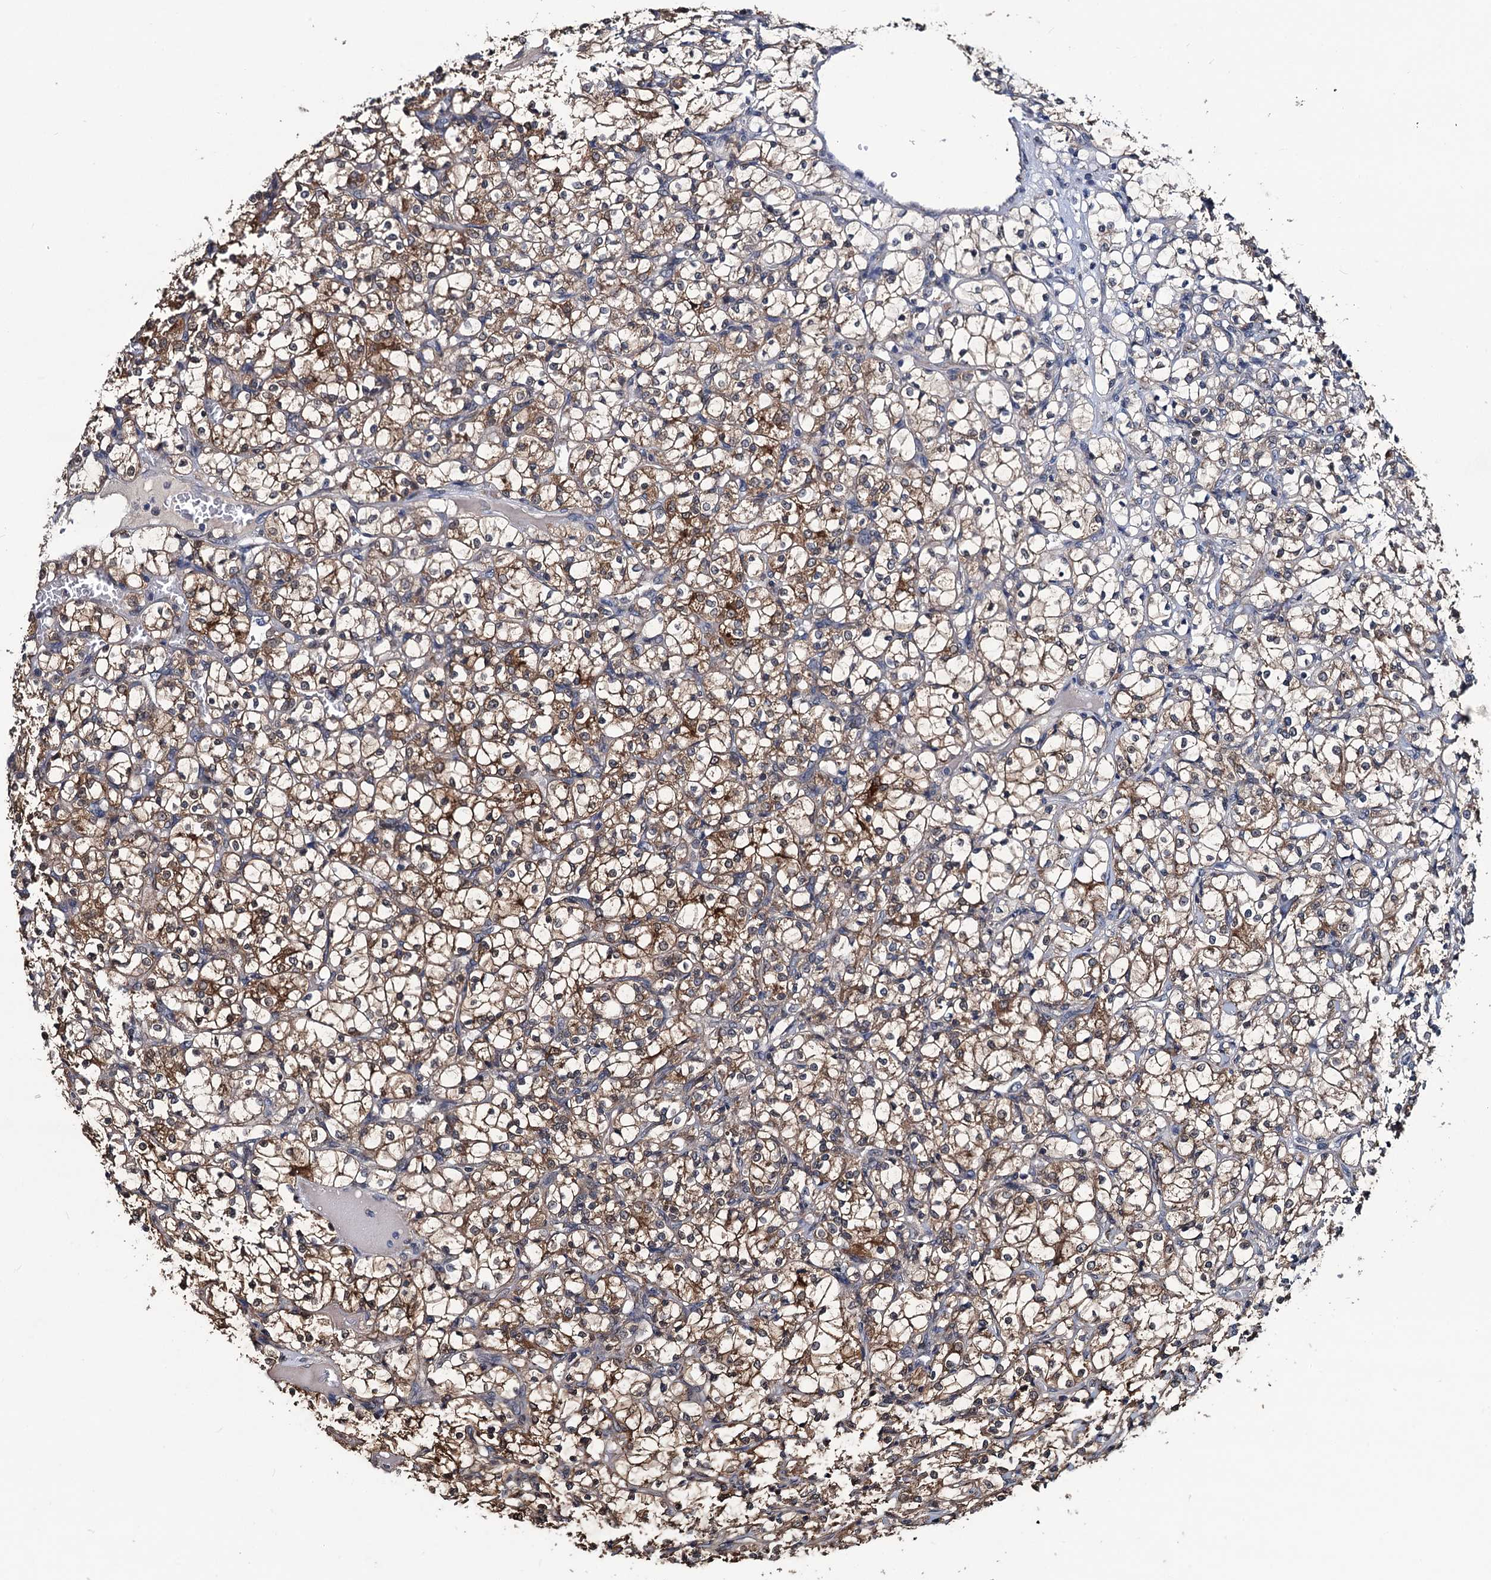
{"staining": {"intensity": "moderate", "quantity": "25%-75%", "location": "cytoplasmic/membranous"}, "tissue": "renal cancer", "cell_type": "Tumor cells", "image_type": "cancer", "snomed": [{"axis": "morphology", "description": "Adenocarcinoma, NOS"}, {"axis": "topography", "description": "Kidney"}], "caption": "Renal cancer (adenocarcinoma) stained with a brown dye exhibits moderate cytoplasmic/membranous positive expression in approximately 25%-75% of tumor cells.", "gene": "RTKN2", "patient": {"sex": "female", "age": 69}}